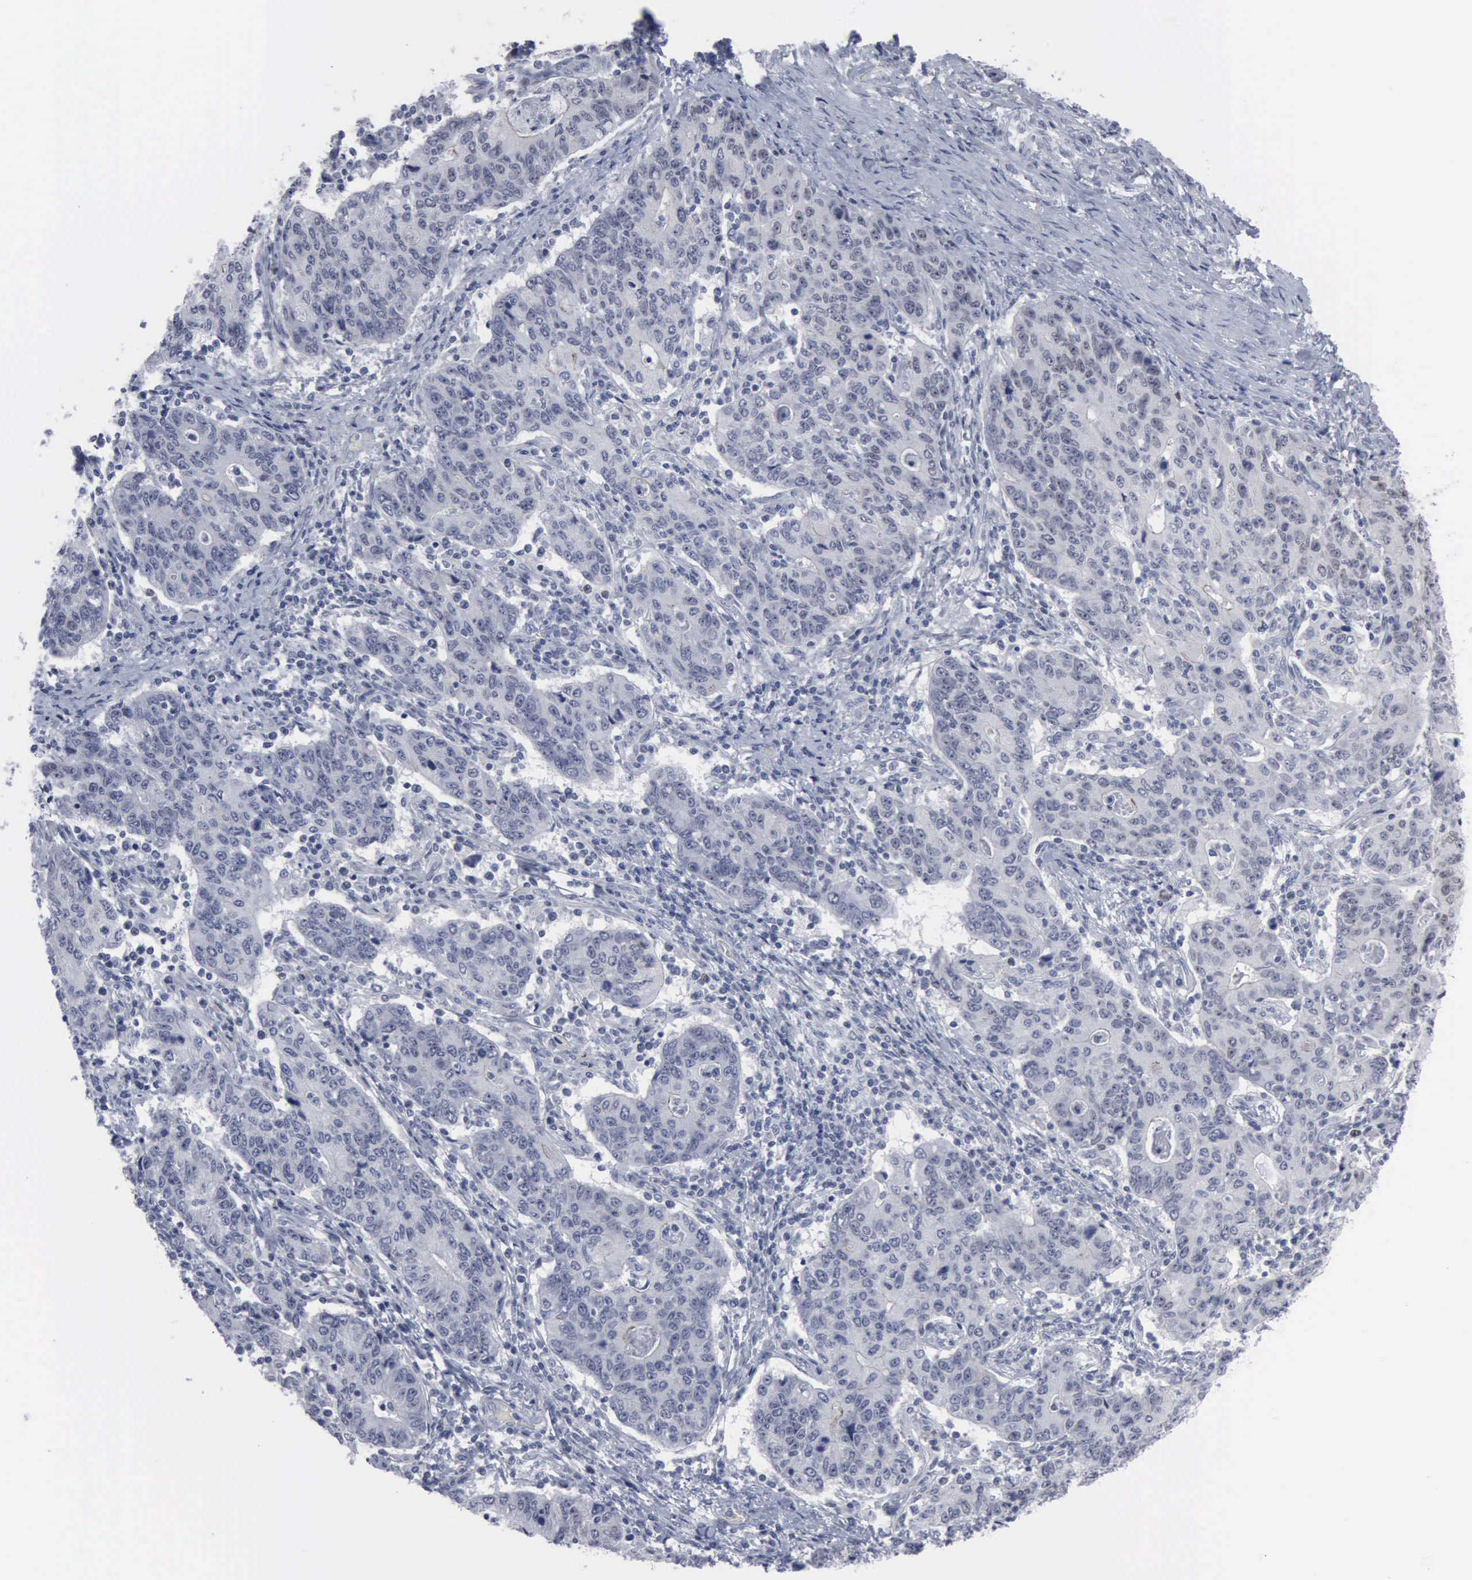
{"staining": {"intensity": "negative", "quantity": "none", "location": "none"}, "tissue": "stomach cancer", "cell_type": "Tumor cells", "image_type": "cancer", "snomed": [{"axis": "morphology", "description": "Adenocarcinoma, NOS"}, {"axis": "topography", "description": "Esophagus"}, {"axis": "topography", "description": "Stomach"}], "caption": "Protein analysis of stomach cancer demonstrates no significant expression in tumor cells. (Brightfield microscopy of DAB IHC at high magnification).", "gene": "MCM5", "patient": {"sex": "male", "age": 74}}